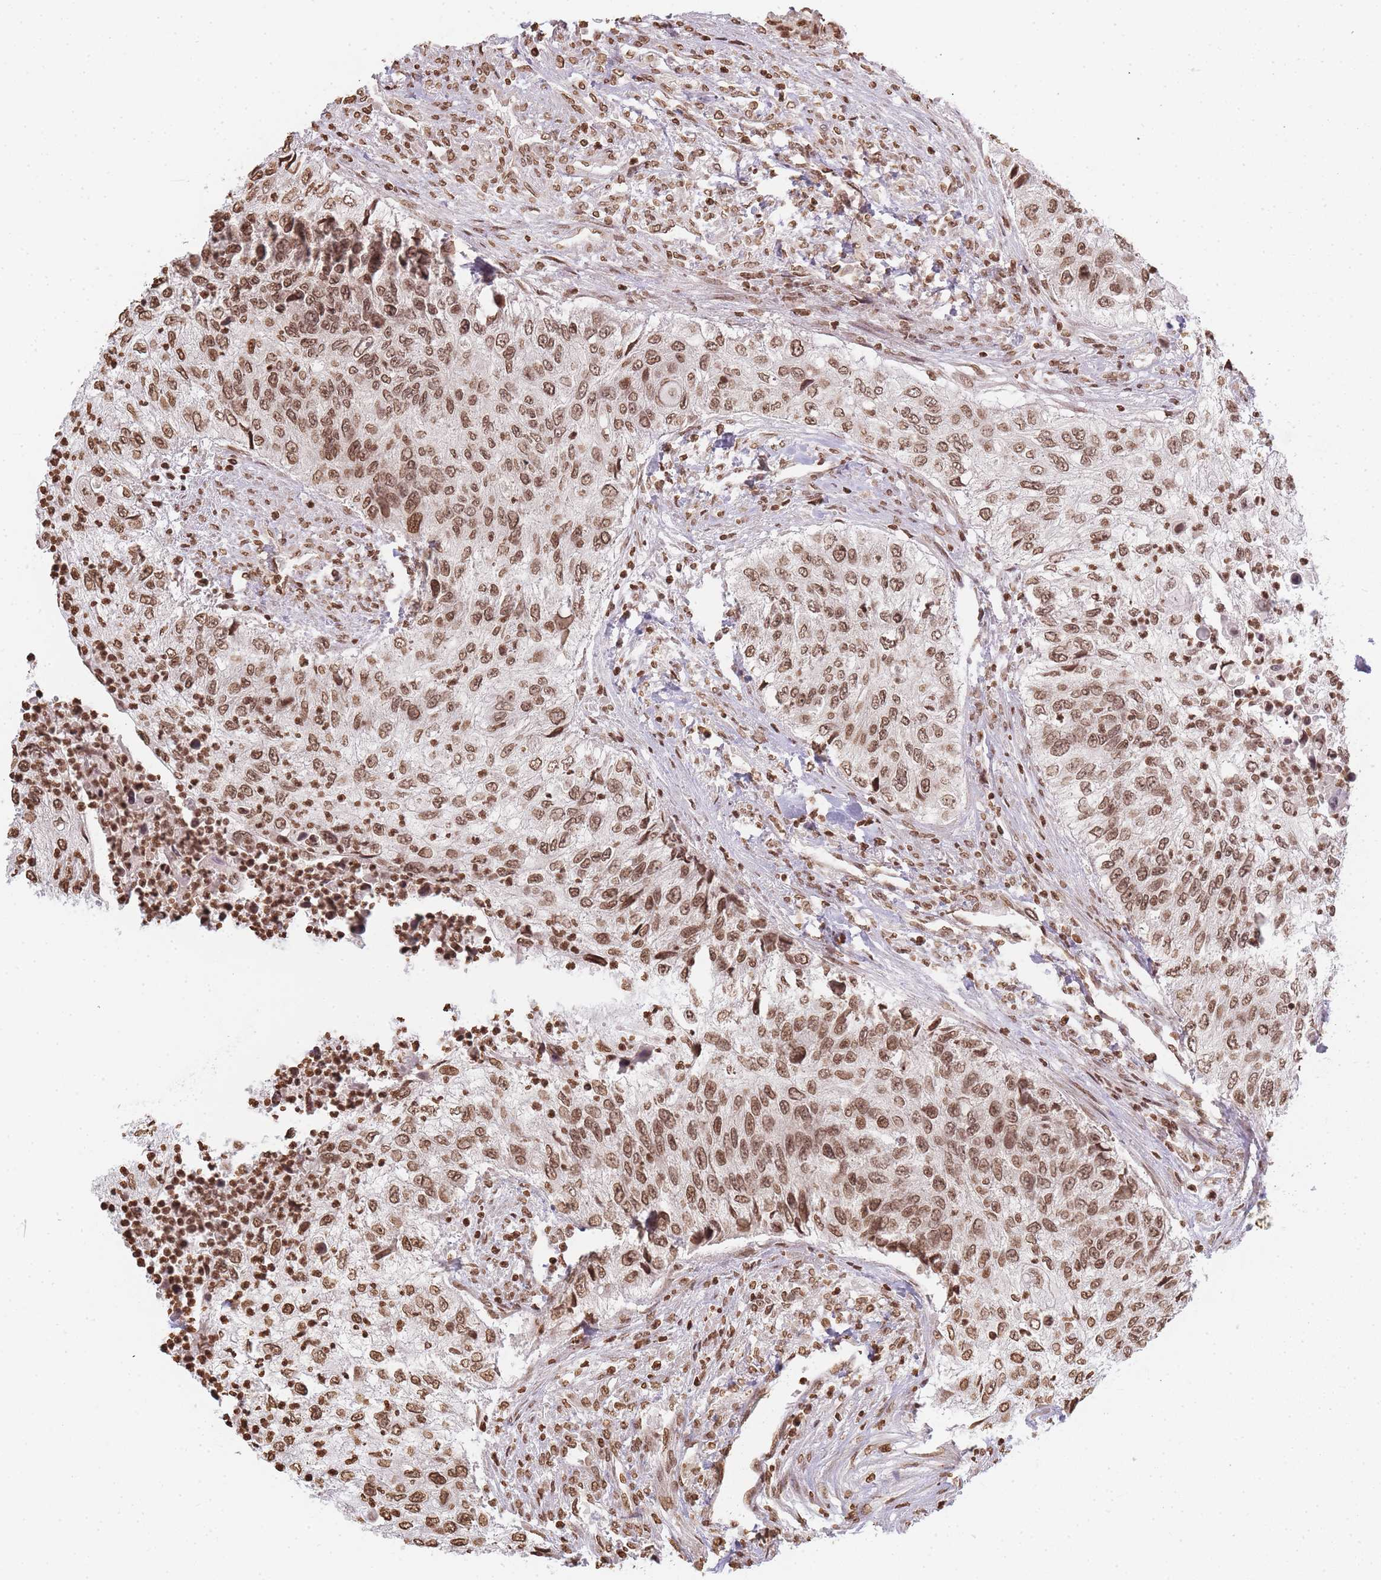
{"staining": {"intensity": "moderate", "quantity": ">75%", "location": "nuclear"}, "tissue": "urothelial cancer", "cell_type": "Tumor cells", "image_type": "cancer", "snomed": [{"axis": "morphology", "description": "Urothelial carcinoma, High grade"}, {"axis": "topography", "description": "Urinary bladder"}], "caption": "Immunohistochemistry (IHC) micrograph of human urothelial carcinoma (high-grade) stained for a protein (brown), which exhibits medium levels of moderate nuclear positivity in approximately >75% of tumor cells.", "gene": "WWTR1", "patient": {"sex": "female", "age": 60}}